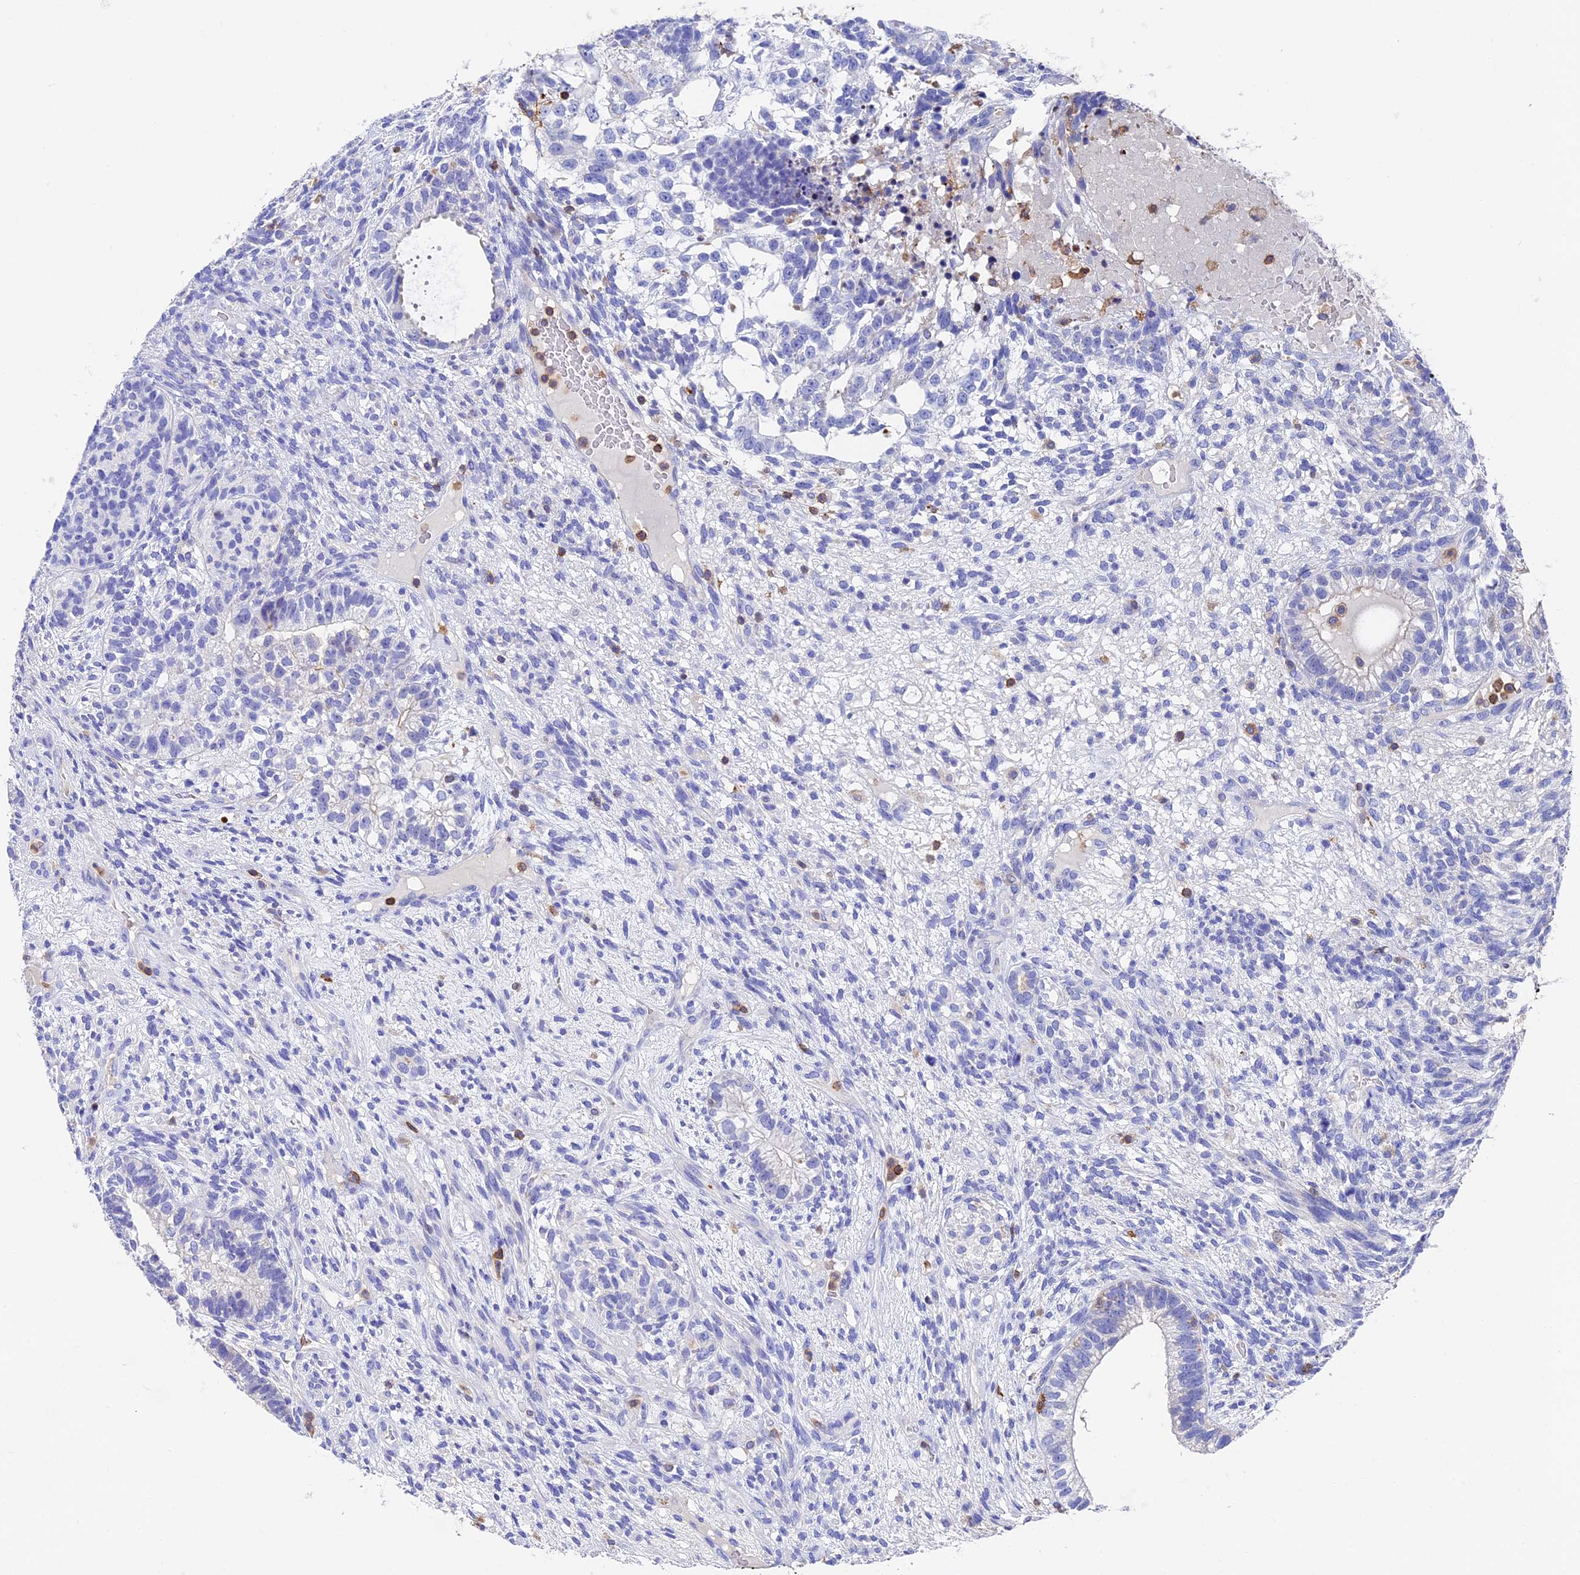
{"staining": {"intensity": "negative", "quantity": "none", "location": "none"}, "tissue": "testis cancer", "cell_type": "Tumor cells", "image_type": "cancer", "snomed": [{"axis": "morphology", "description": "Seminoma, NOS"}, {"axis": "morphology", "description": "Carcinoma, Embryonal, NOS"}, {"axis": "topography", "description": "Testis"}], "caption": "Immunohistochemistry (IHC) photomicrograph of neoplastic tissue: human testis cancer (seminoma) stained with DAB reveals no significant protein positivity in tumor cells. (Immunohistochemistry, brightfield microscopy, high magnification).", "gene": "ADAT1", "patient": {"sex": "male", "age": 28}}